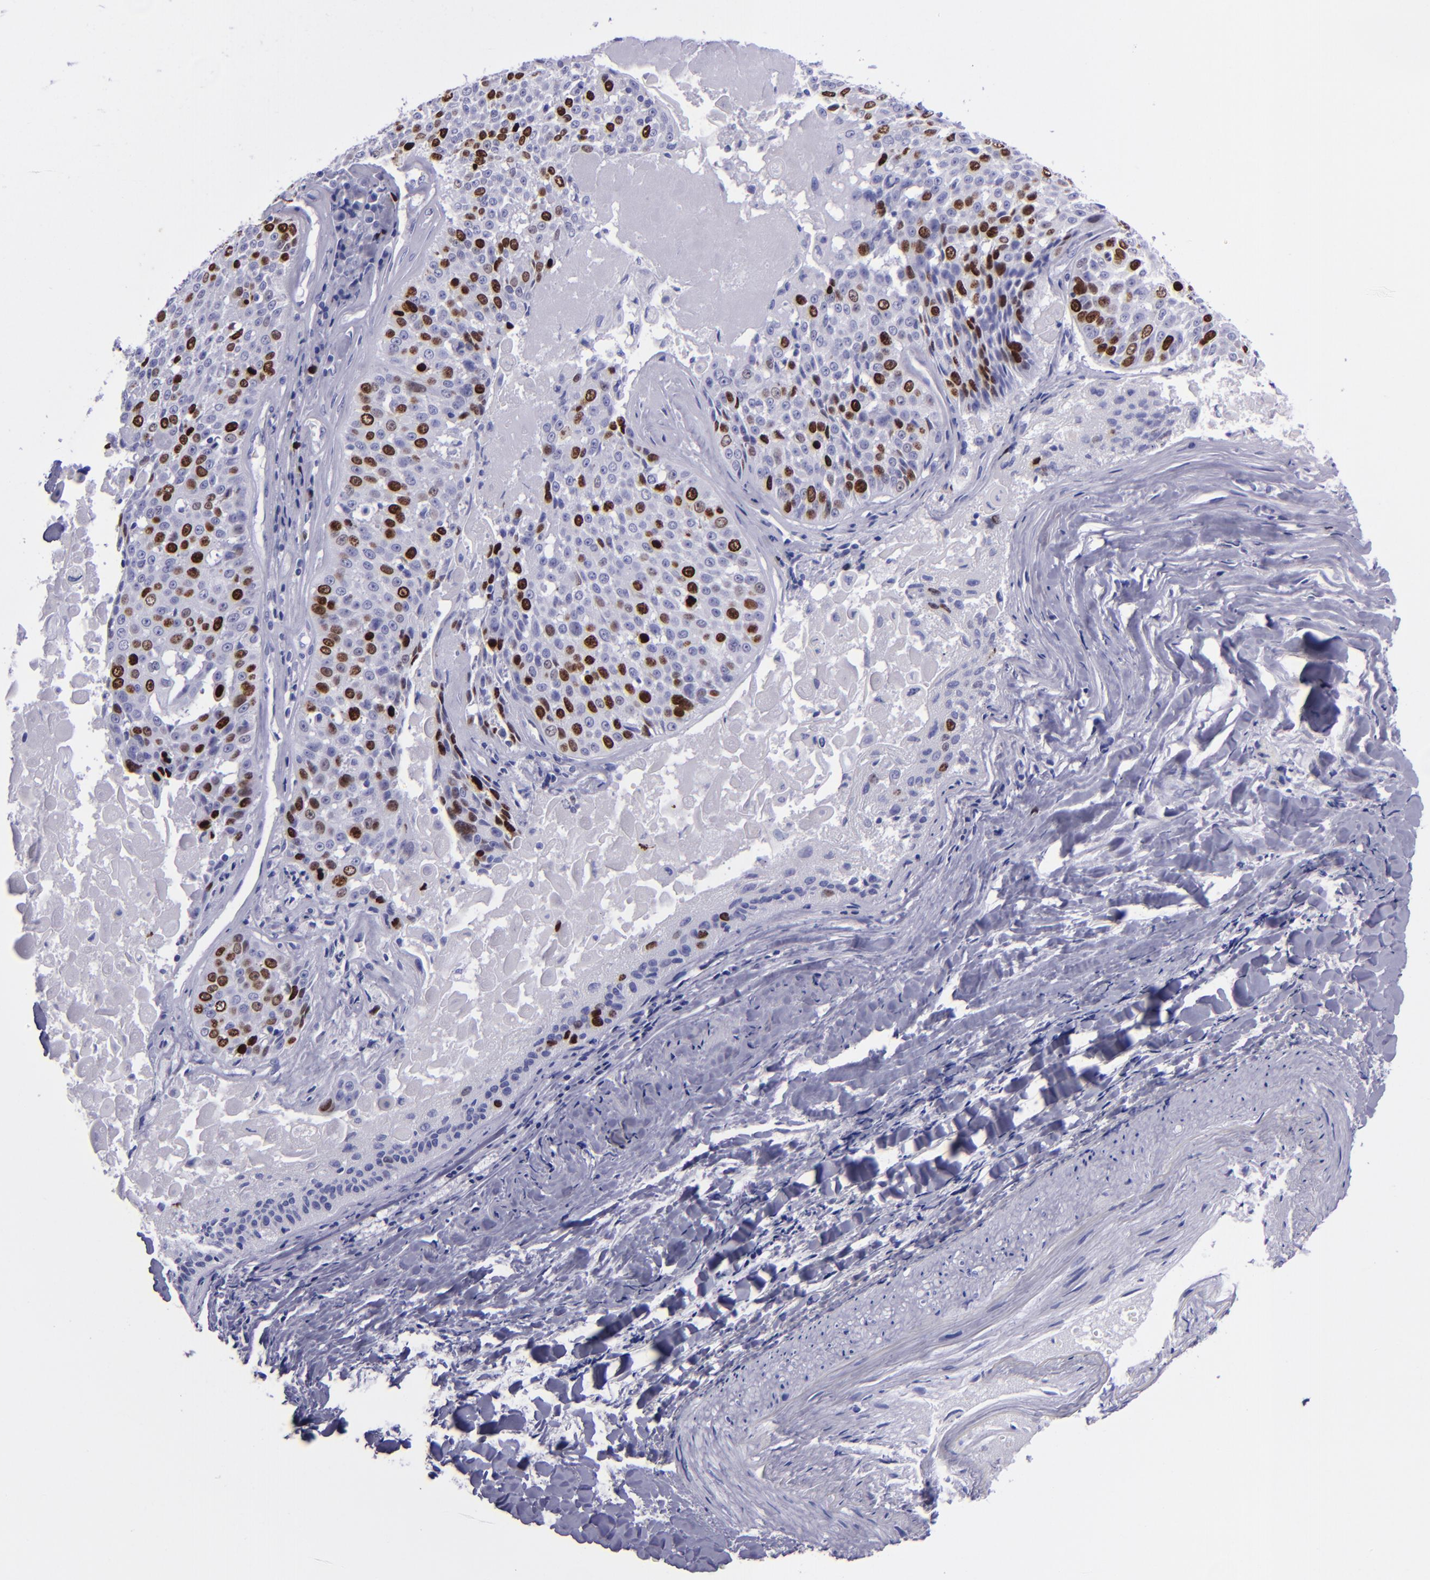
{"staining": {"intensity": "strong", "quantity": "<25%", "location": "nuclear"}, "tissue": "lung cancer", "cell_type": "Tumor cells", "image_type": "cancer", "snomed": [{"axis": "morphology", "description": "Adenocarcinoma, NOS"}, {"axis": "topography", "description": "Lung"}], "caption": "DAB (3,3'-diaminobenzidine) immunohistochemical staining of human lung cancer (adenocarcinoma) reveals strong nuclear protein staining in approximately <25% of tumor cells.", "gene": "TOP2A", "patient": {"sex": "male", "age": 60}}